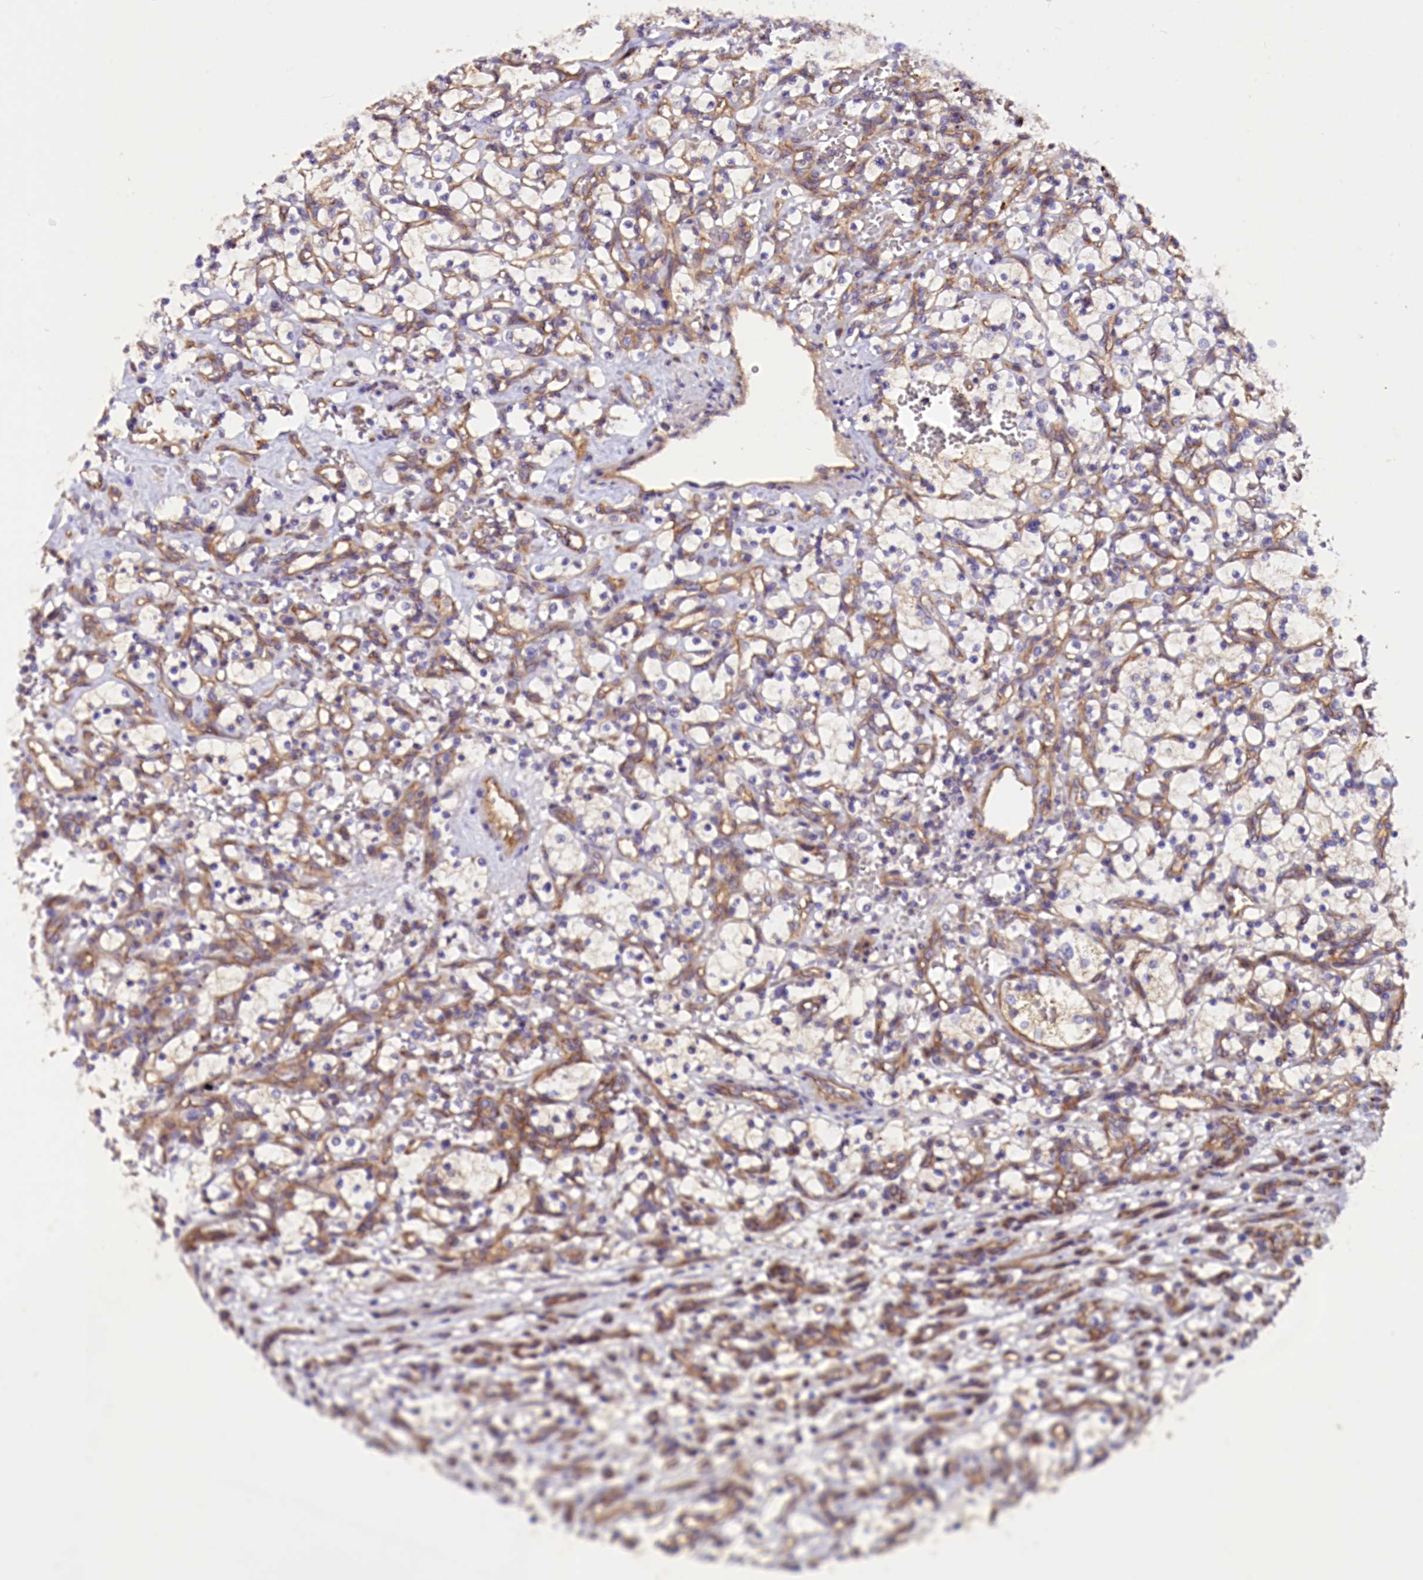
{"staining": {"intensity": "negative", "quantity": "none", "location": "none"}, "tissue": "renal cancer", "cell_type": "Tumor cells", "image_type": "cancer", "snomed": [{"axis": "morphology", "description": "Adenocarcinoma, NOS"}, {"axis": "topography", "description": "Kidney"}], "caption": "The histopathology image displays no staining of tumor cells in renal cancer.", "gene": "ERMARD", "patient": {"sex": "female", "age": 69}}